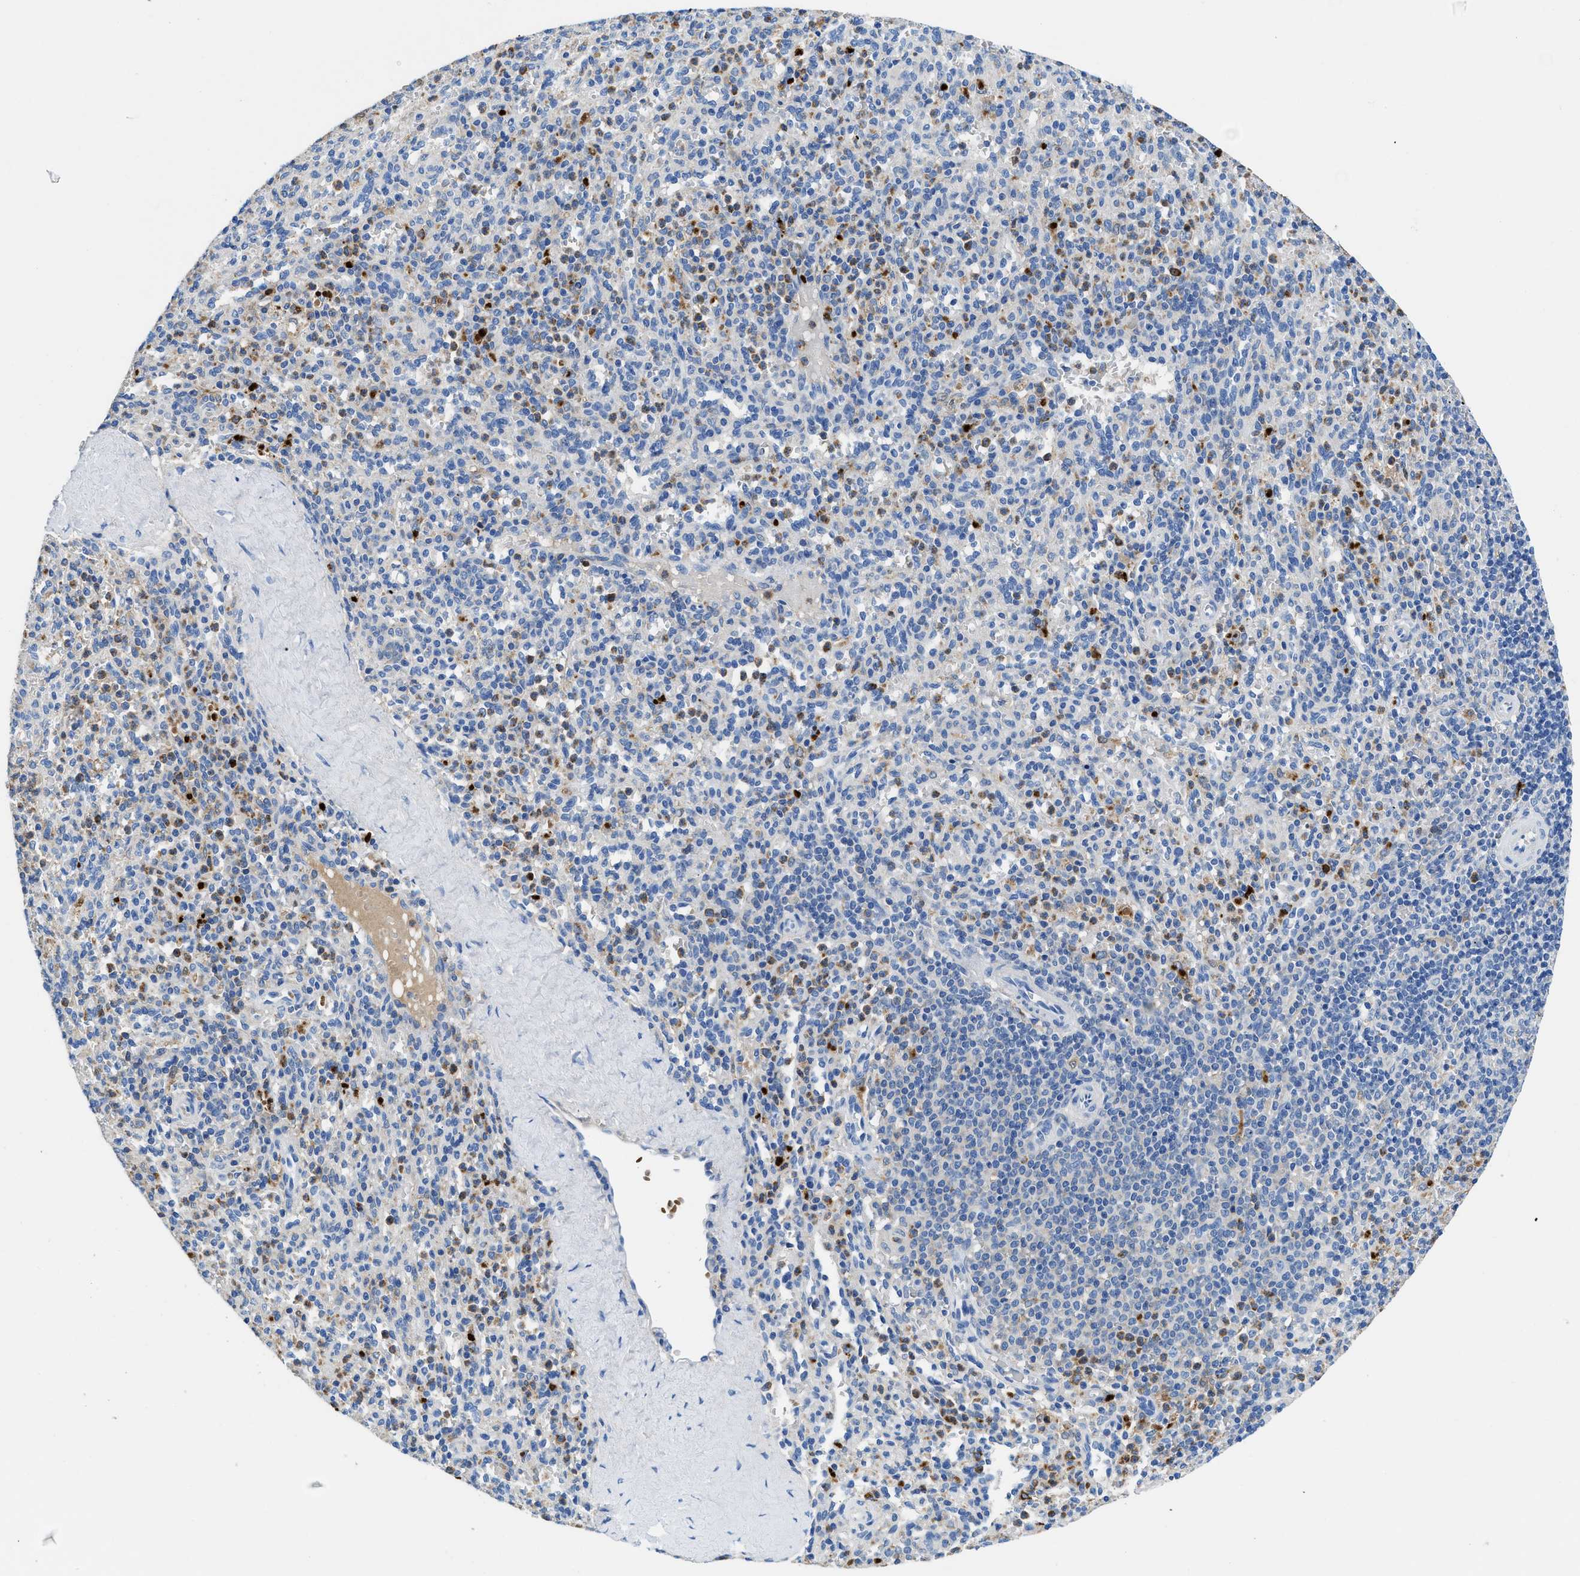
{"staining": {"intensity": "moderate", "quantity": "<25%", "location": "cytoplasmic/membranous"}, "tissue": "spleen", "cell_type": "Cells in red pulp", "image_type": "normal", "snomed": [{"axis": "morphology", "description": "Normal tissue, NOS"}, {"axis": "topography", "description": "Spleen"}], "caption": "The micrograph exhibits a brown stain indicating the presence of a protein in the cytoplasmic/membranous of cells in red pulp in spleen.", "gene": "NEB", "patient": {"sex": "male", "age": 36}}